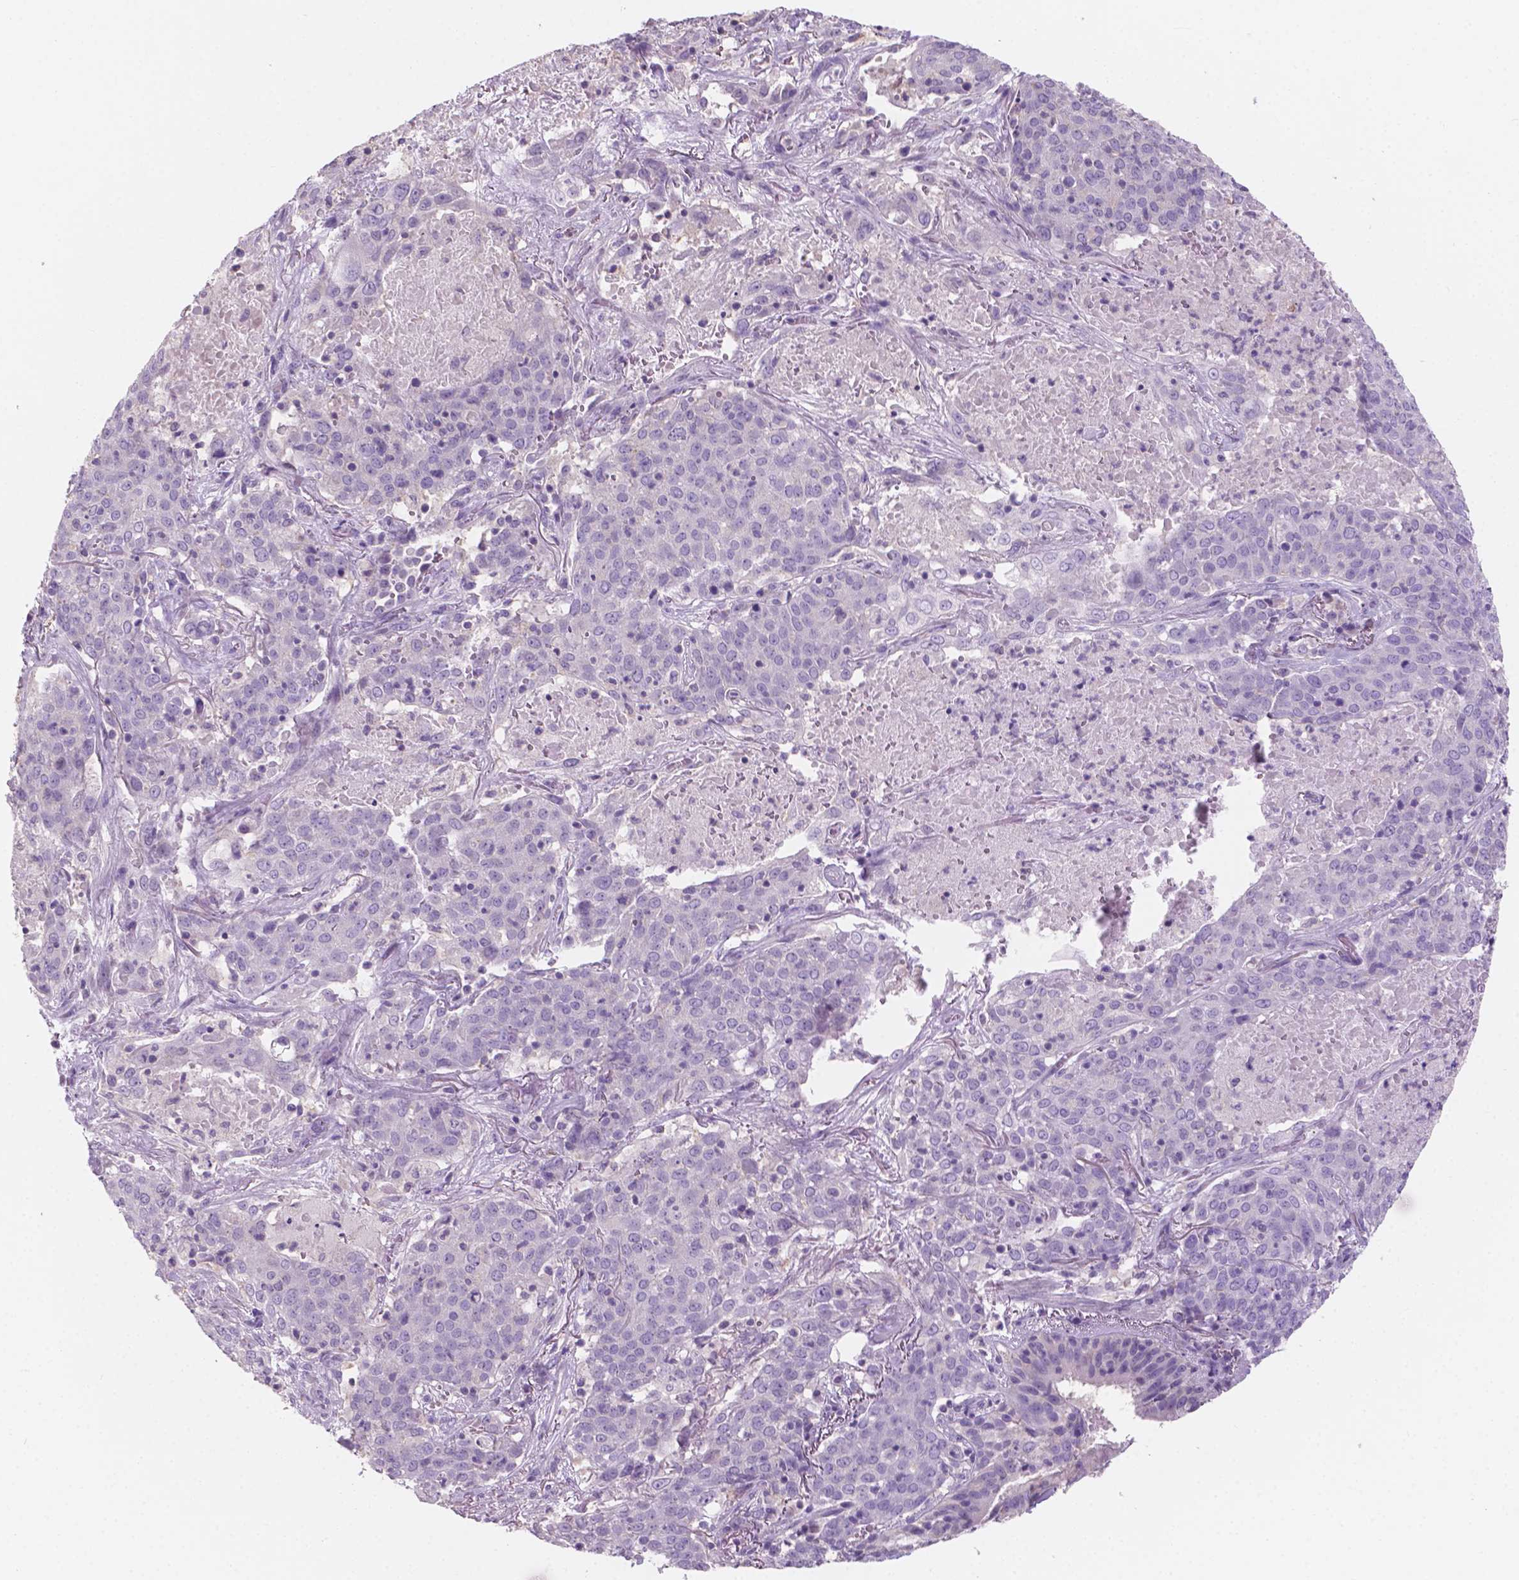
{"staining": {"intensity": "negative", "quantity": "none", "location": "none"}, "tissue": "lung cancer", "cell_type": "Tumor cells", "image_type": "cancer", "snomed": [{"axis": "morphology", "description": "Squamous cell carcinoma, NOS"}, {"axis": "topography", "description": "Lung"}], "caption": "A histopathology image of lung squamous cell carcinoma stained for a protein exhibits no brown staining in tumor cells. The staining is performed using DAB brown chromogen with nuclei counter-stained in using hematoxylin.", "gene": "SBSN", "patient": {"sex": "male", "age": 82}}